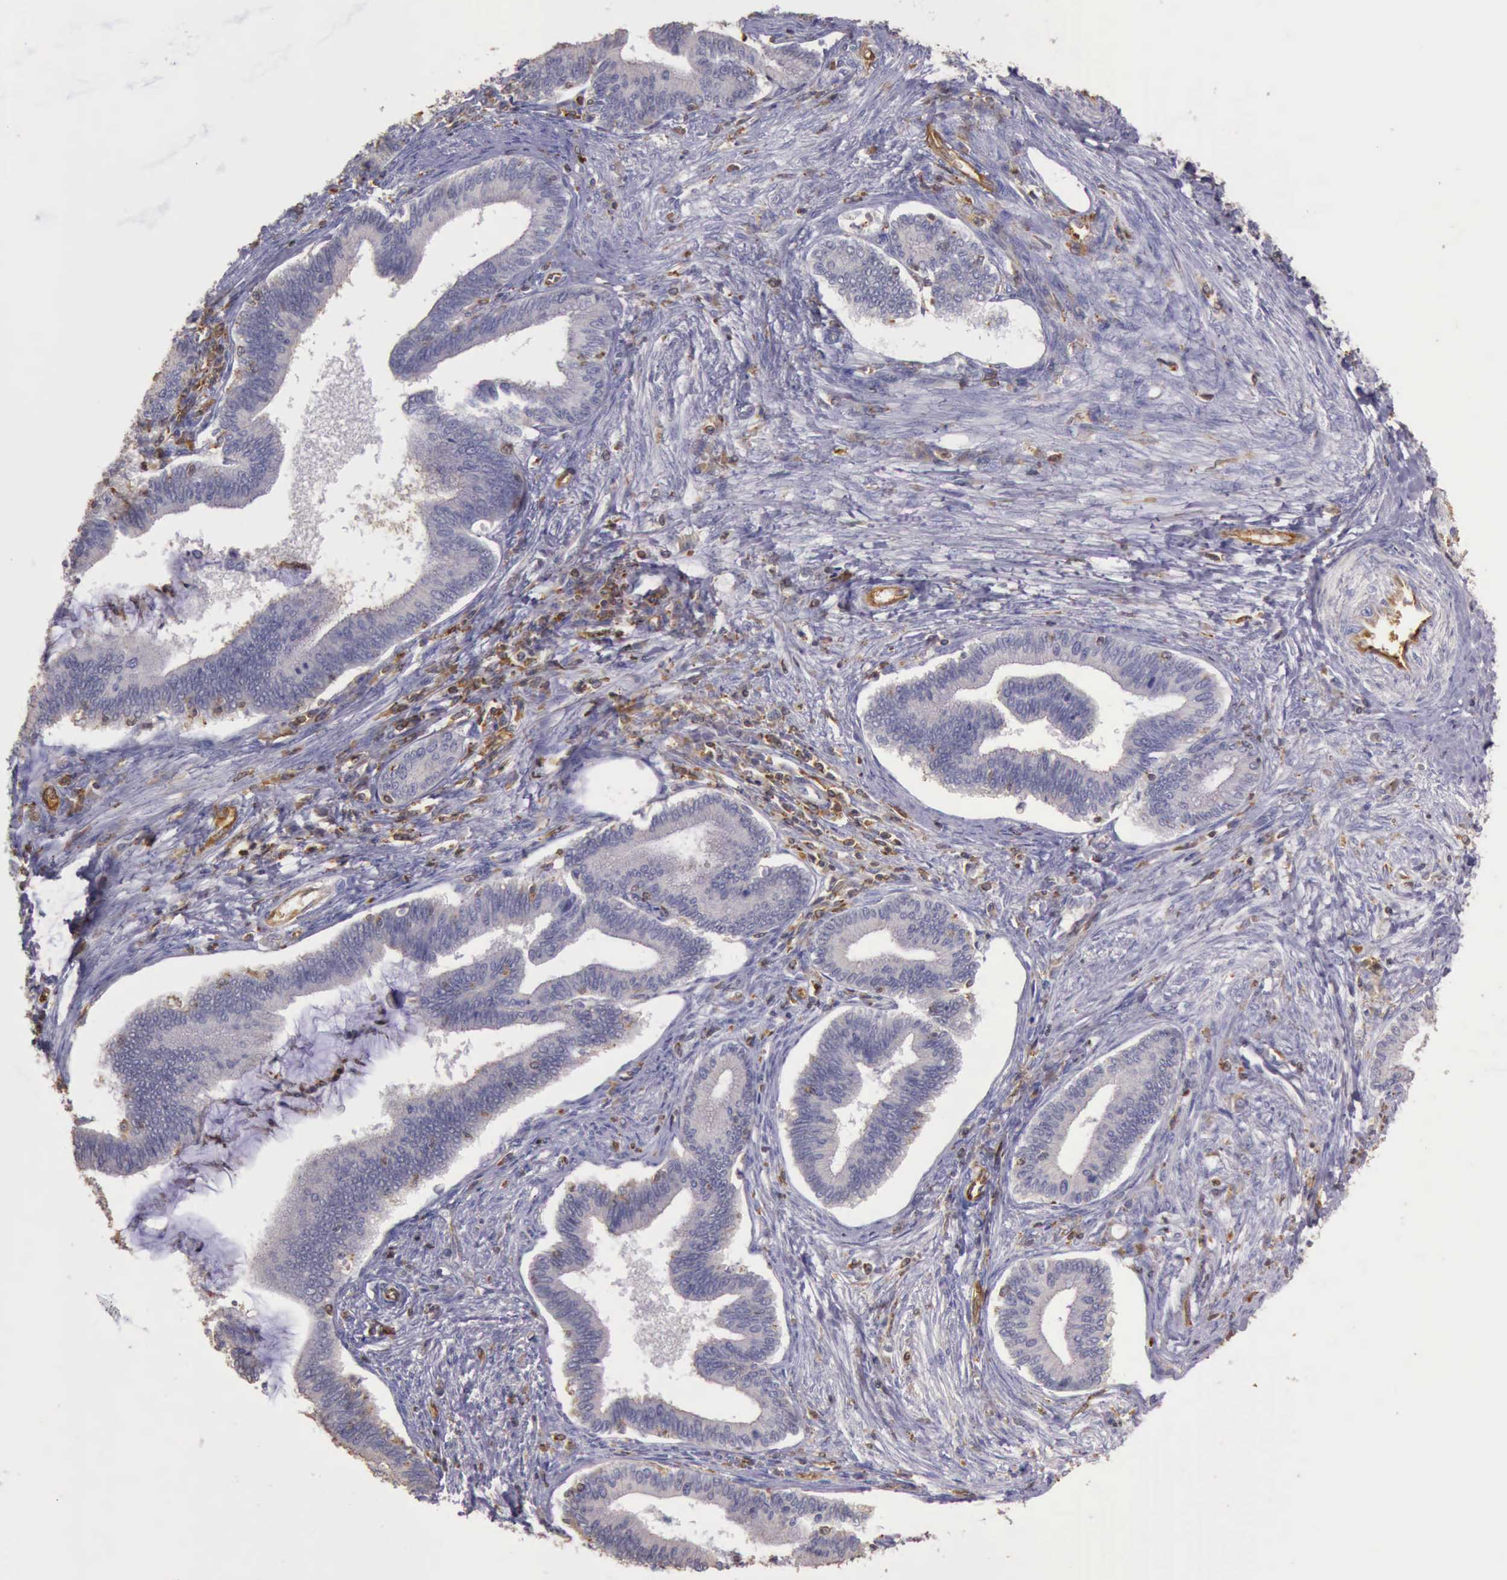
{"staining": {"intensity": "negative", "quantity": "none", "location": "none"}, "tissue": "cervical cancer", "cell_type": "Tumor cells", "image_type": "cancer", "snomed": [{"axis": "morphology", "description": "Adenocarcinoma, NOS"}, {"axis": "topography", "description": "Cervix"}], "caption": "Tumor cells show no significant staining in cervical adenocarcinoma.", "gene": "ARHGAP4", "patient": {"sex": "female", "age": 36}}